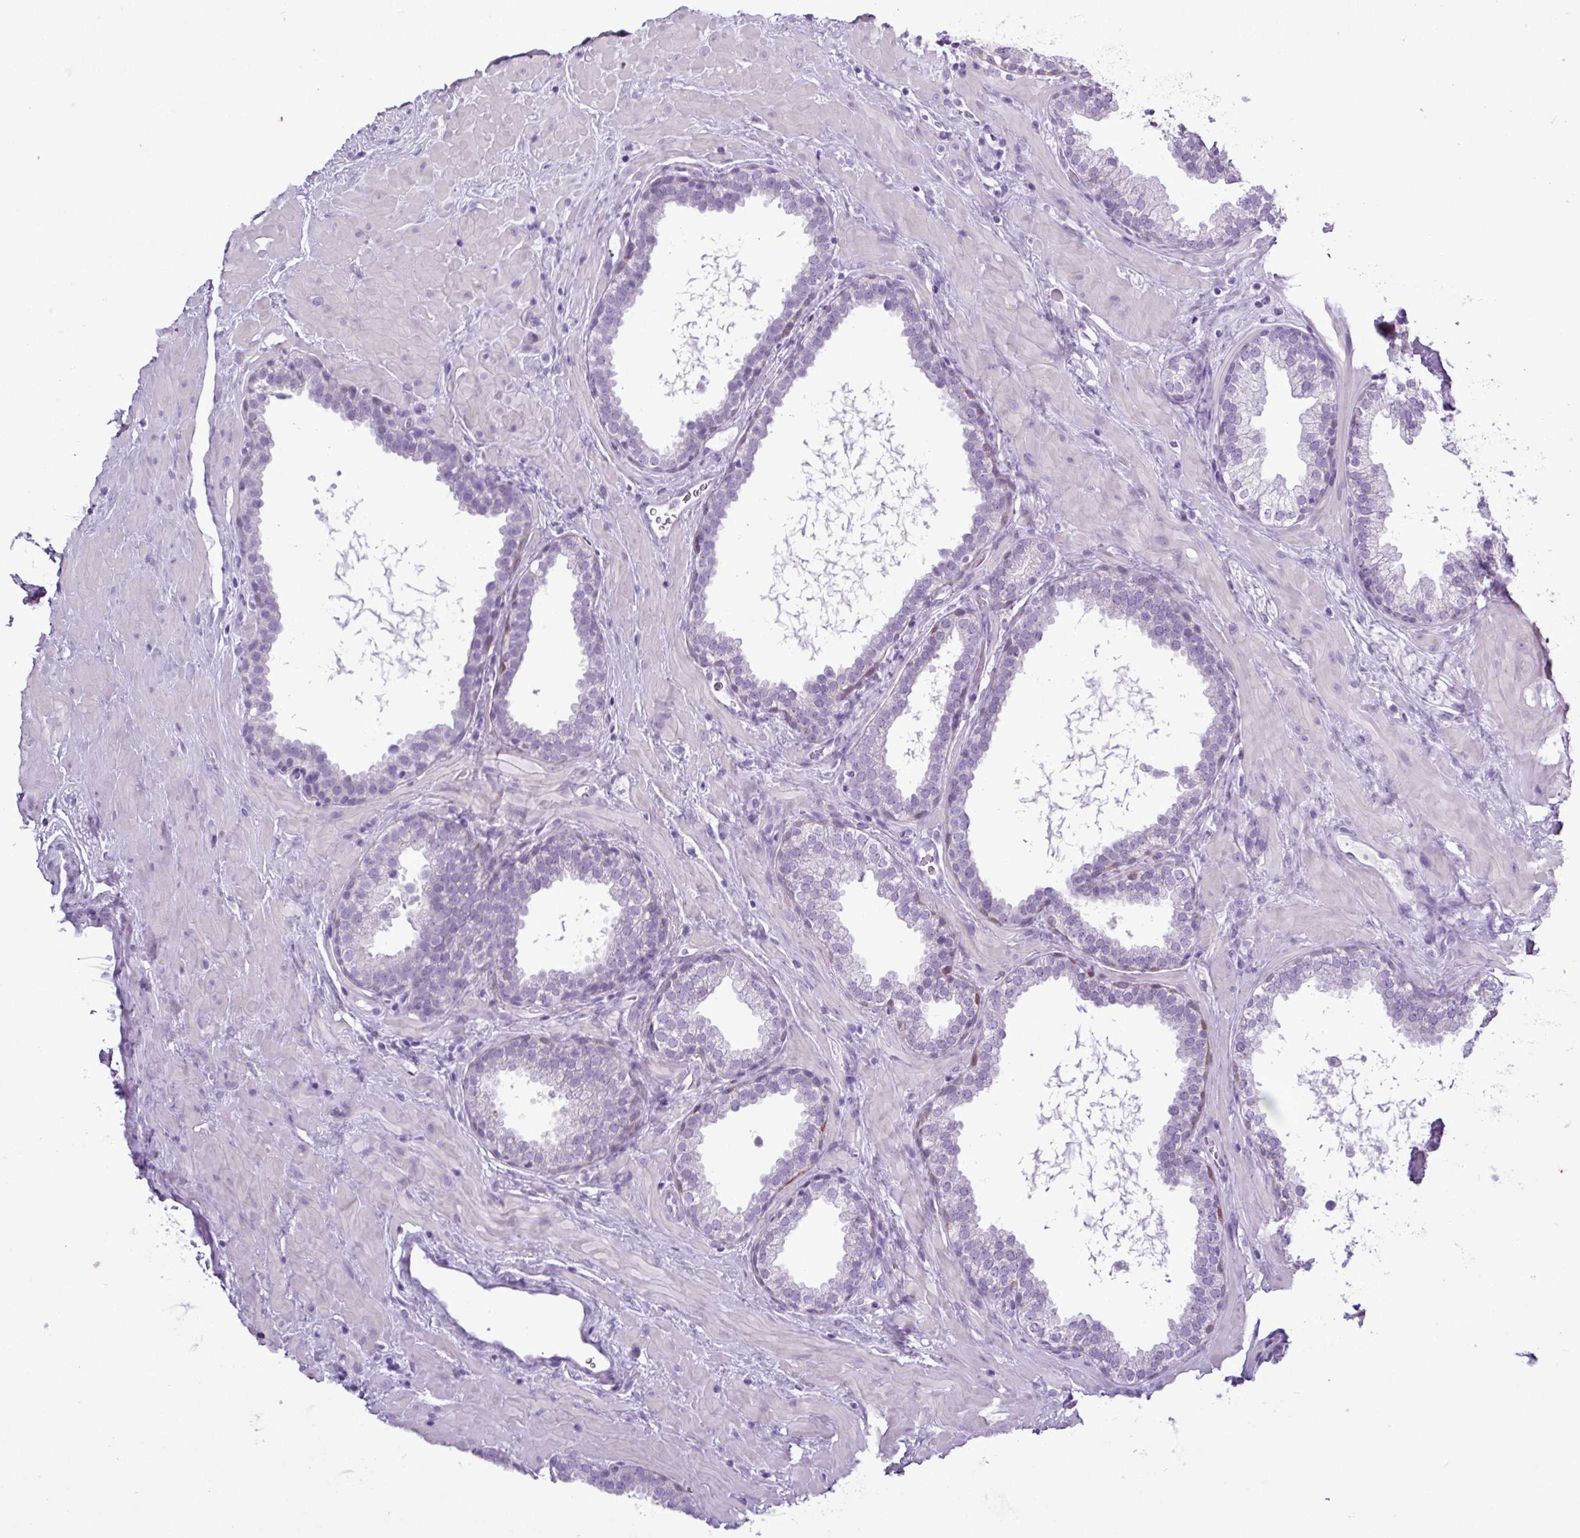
{"staining": {"intensity": "negative", "quantity": "none", "location": "none"}, "tissue": "prostate", "cell_type": "Glandular cells", "image_type": "normal", "snomed": [{"axis": "morphology", "description": "Normal tissue, NOS"}, {"axis": "topography", "description": "Prostate"}], "caption": "Immunohistochemistry (IHC) of normal human prostate demonstrates no staining in glandular cells.", "gene": "ALDH3A1", "patient": {"sex": "male", "age": 51}}